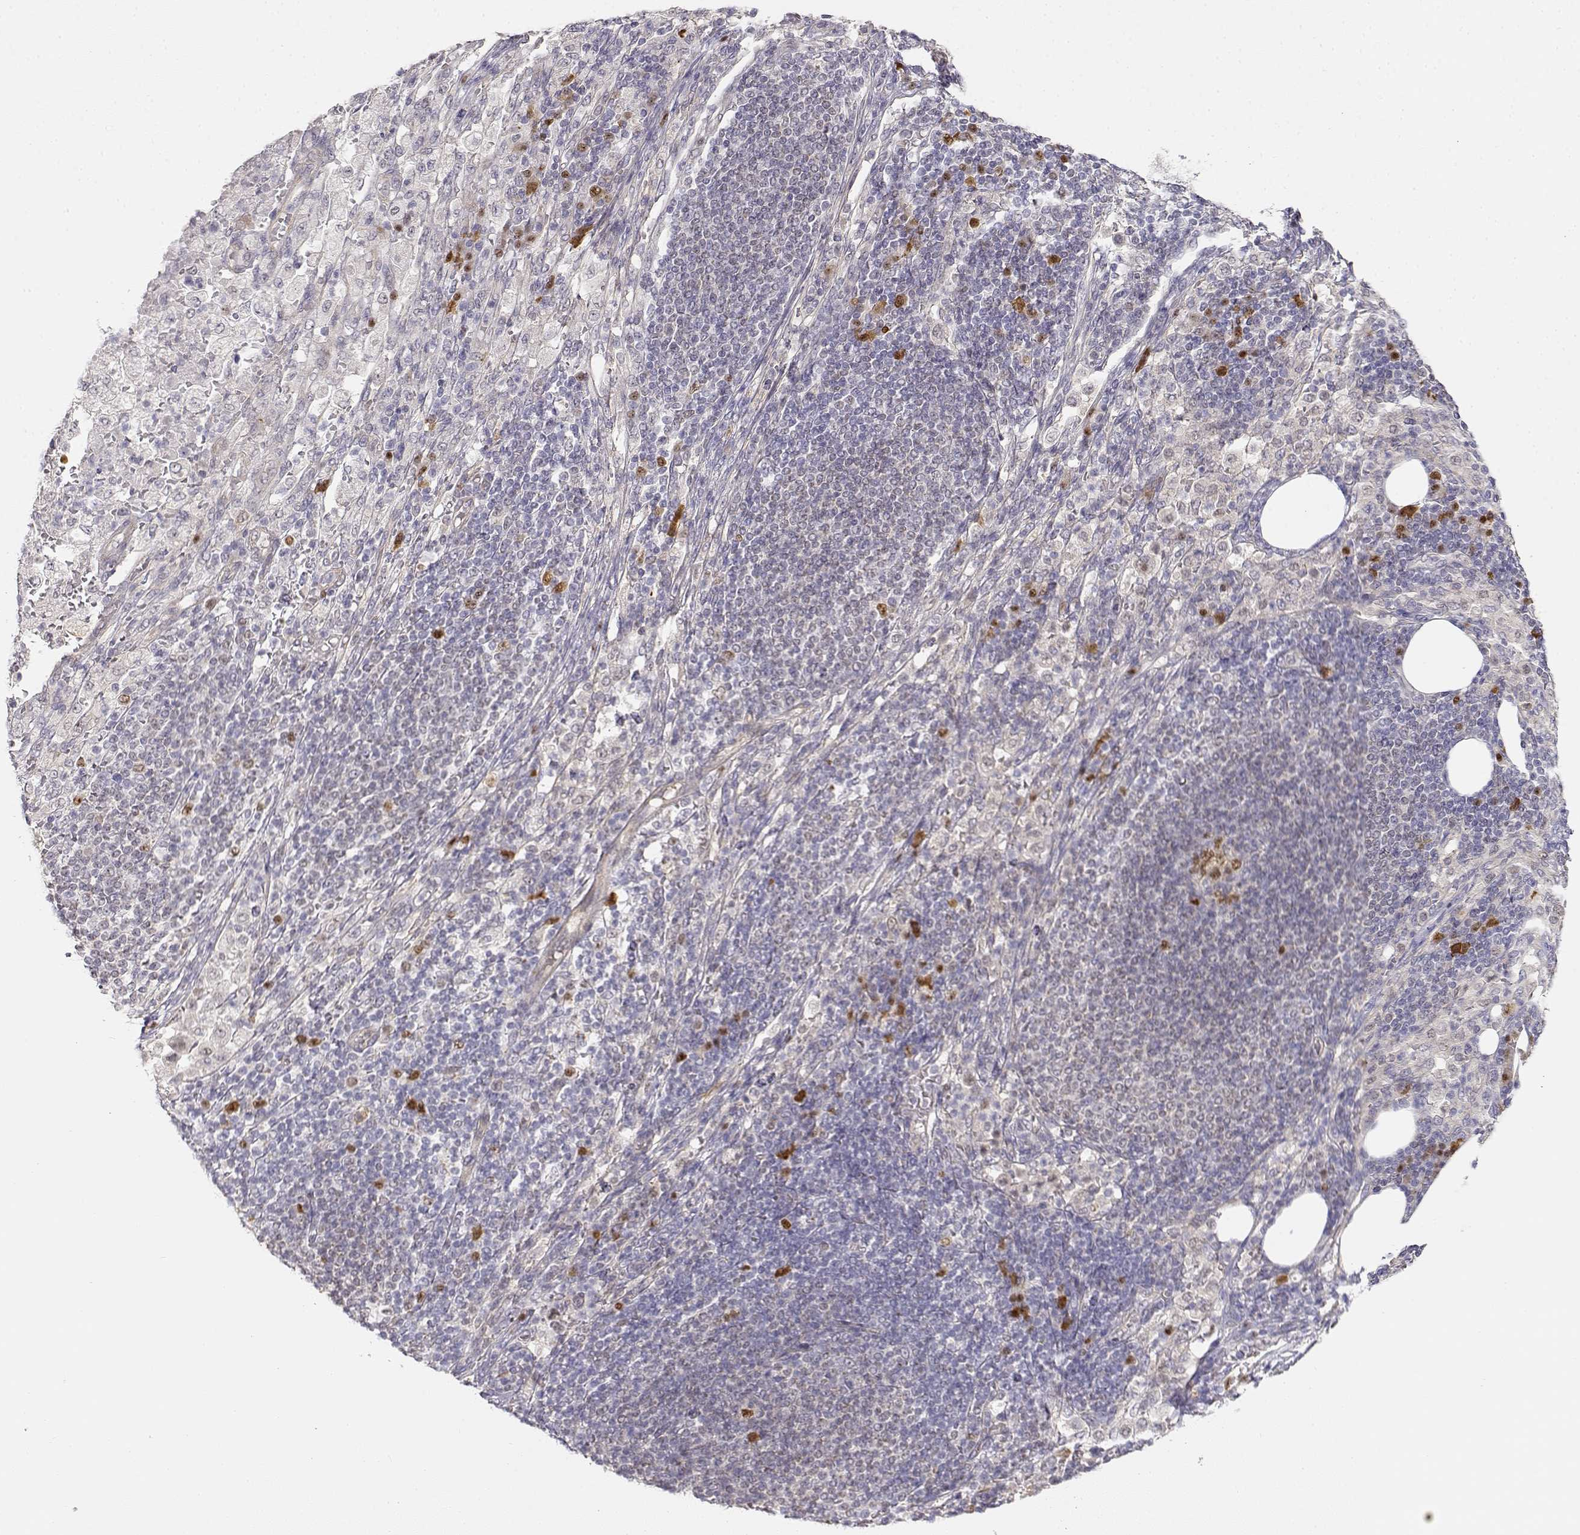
{"staining": {"intensity": "negative", "quantity": "none", "location": "none"}, "tissue": "pancreatic cancer", "cell_type": "Tumor cells", "image_type": "cancer", "snomed": [{"axis": "morphology", "description": "Adenocarcinoma, NOS"}, {"axis": "topography", "description": "Pancreas"}], "caption": "A high-resolution micrograph shows immunohistochemistry staining of pancreatic cancer, which exhibits no significant expression in tumor cells. (DAB (3,3'-diaminobenzidine) immunohistochemistry visualized using brightfield microscopy, high magnification).", "gene": "EAF2", "patient": {"sex": "female", "age": 61}}